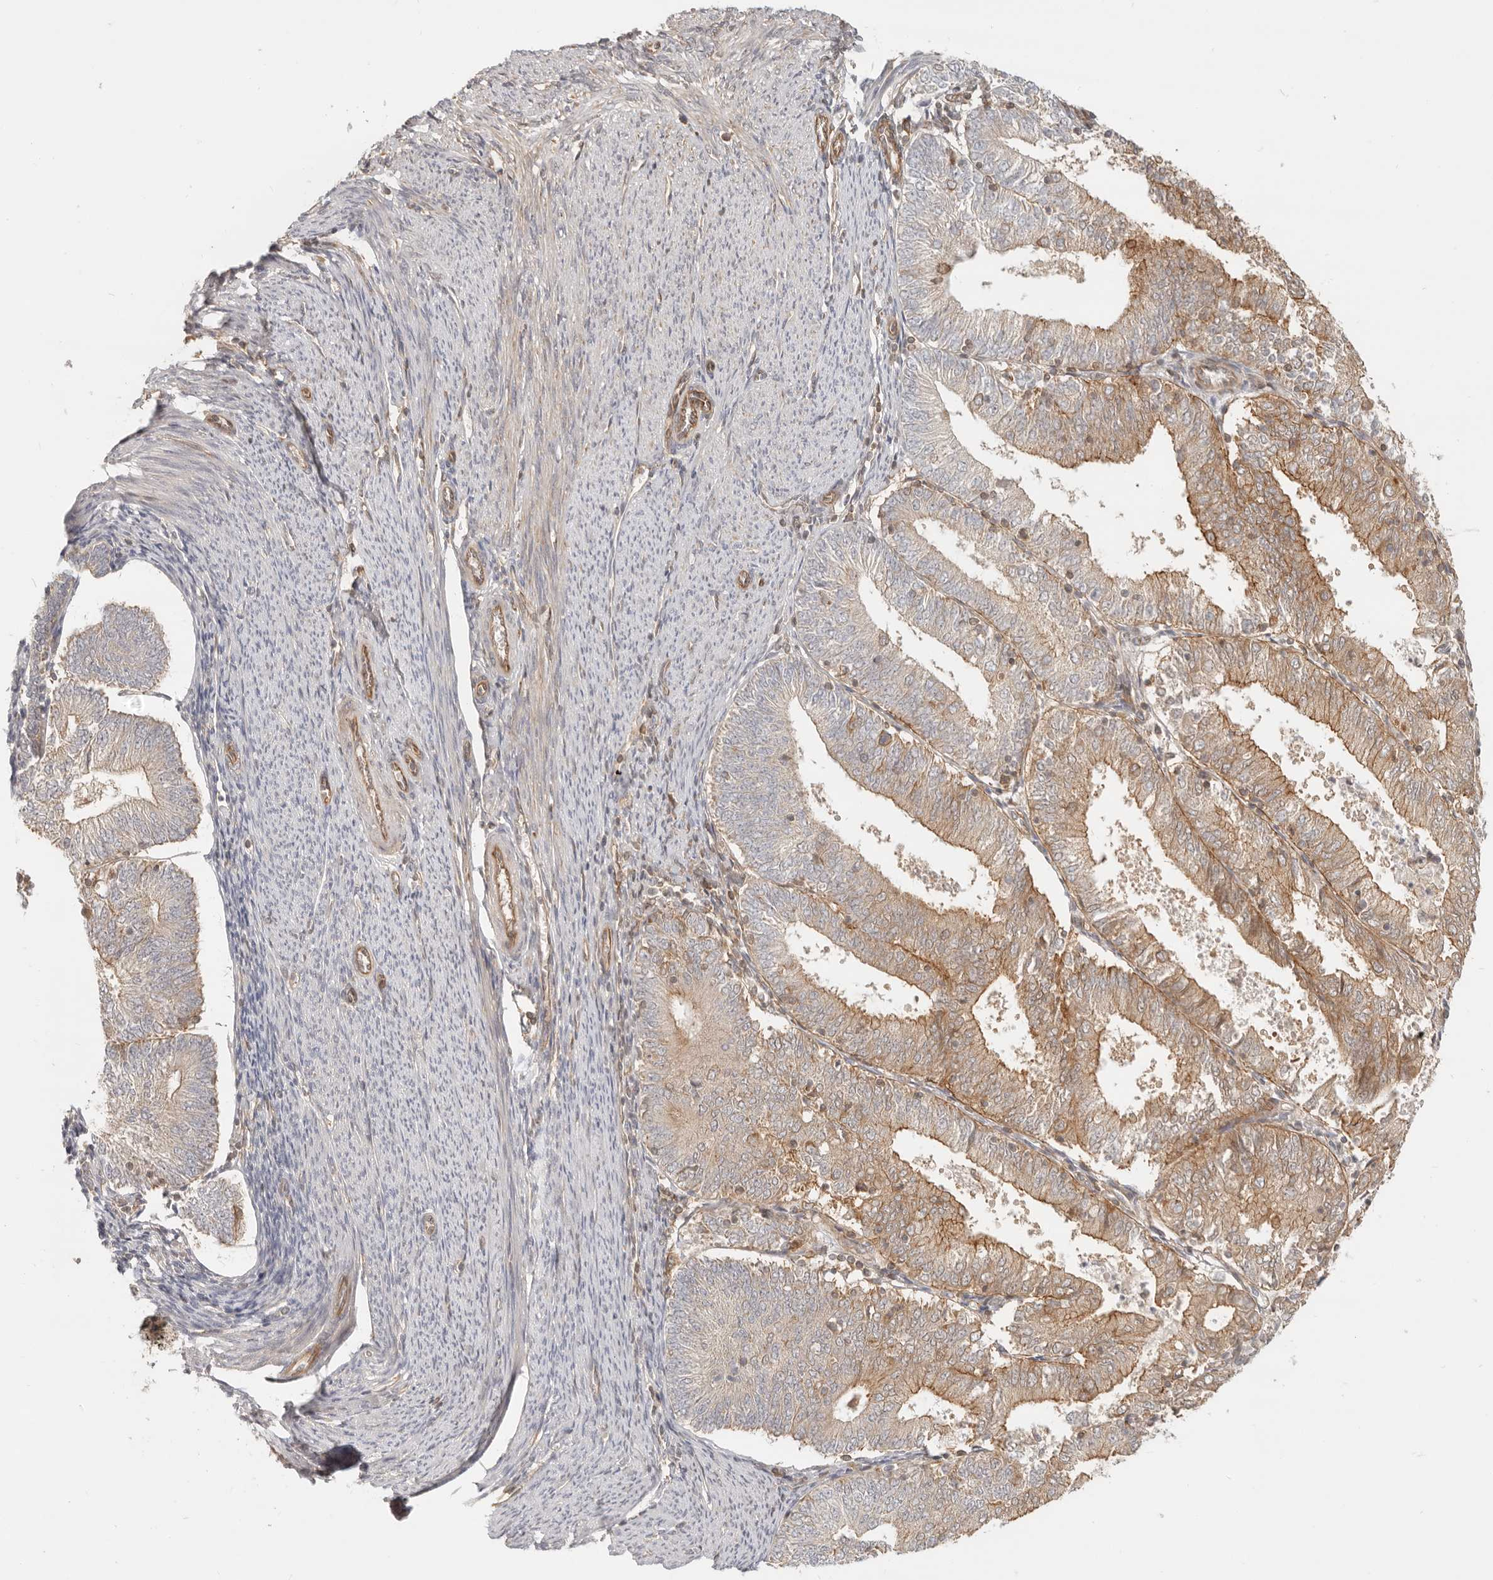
{"staining": {"intensity": "moderate", "quantity": "25%-75%", "location": "cytoplasmic/membranous"}, "tissue": "endometrial cancer", "cell_type": "Tumor cells", "image_type": "cancer", "snomed": [{"axis": "morphology", "description": "Adenocarcinoma, NOS"}, {"axis": "topography", "description": "Endometrium"}], "caption": "Protein staining demonstrates moderate cytoplasmic/membranous positivity in approximately 25%-75% of tumor cells in adenocarcinoma (endometrial).", "gene": "UFSP1", "patient": {"sex": "female", "age": 57}}